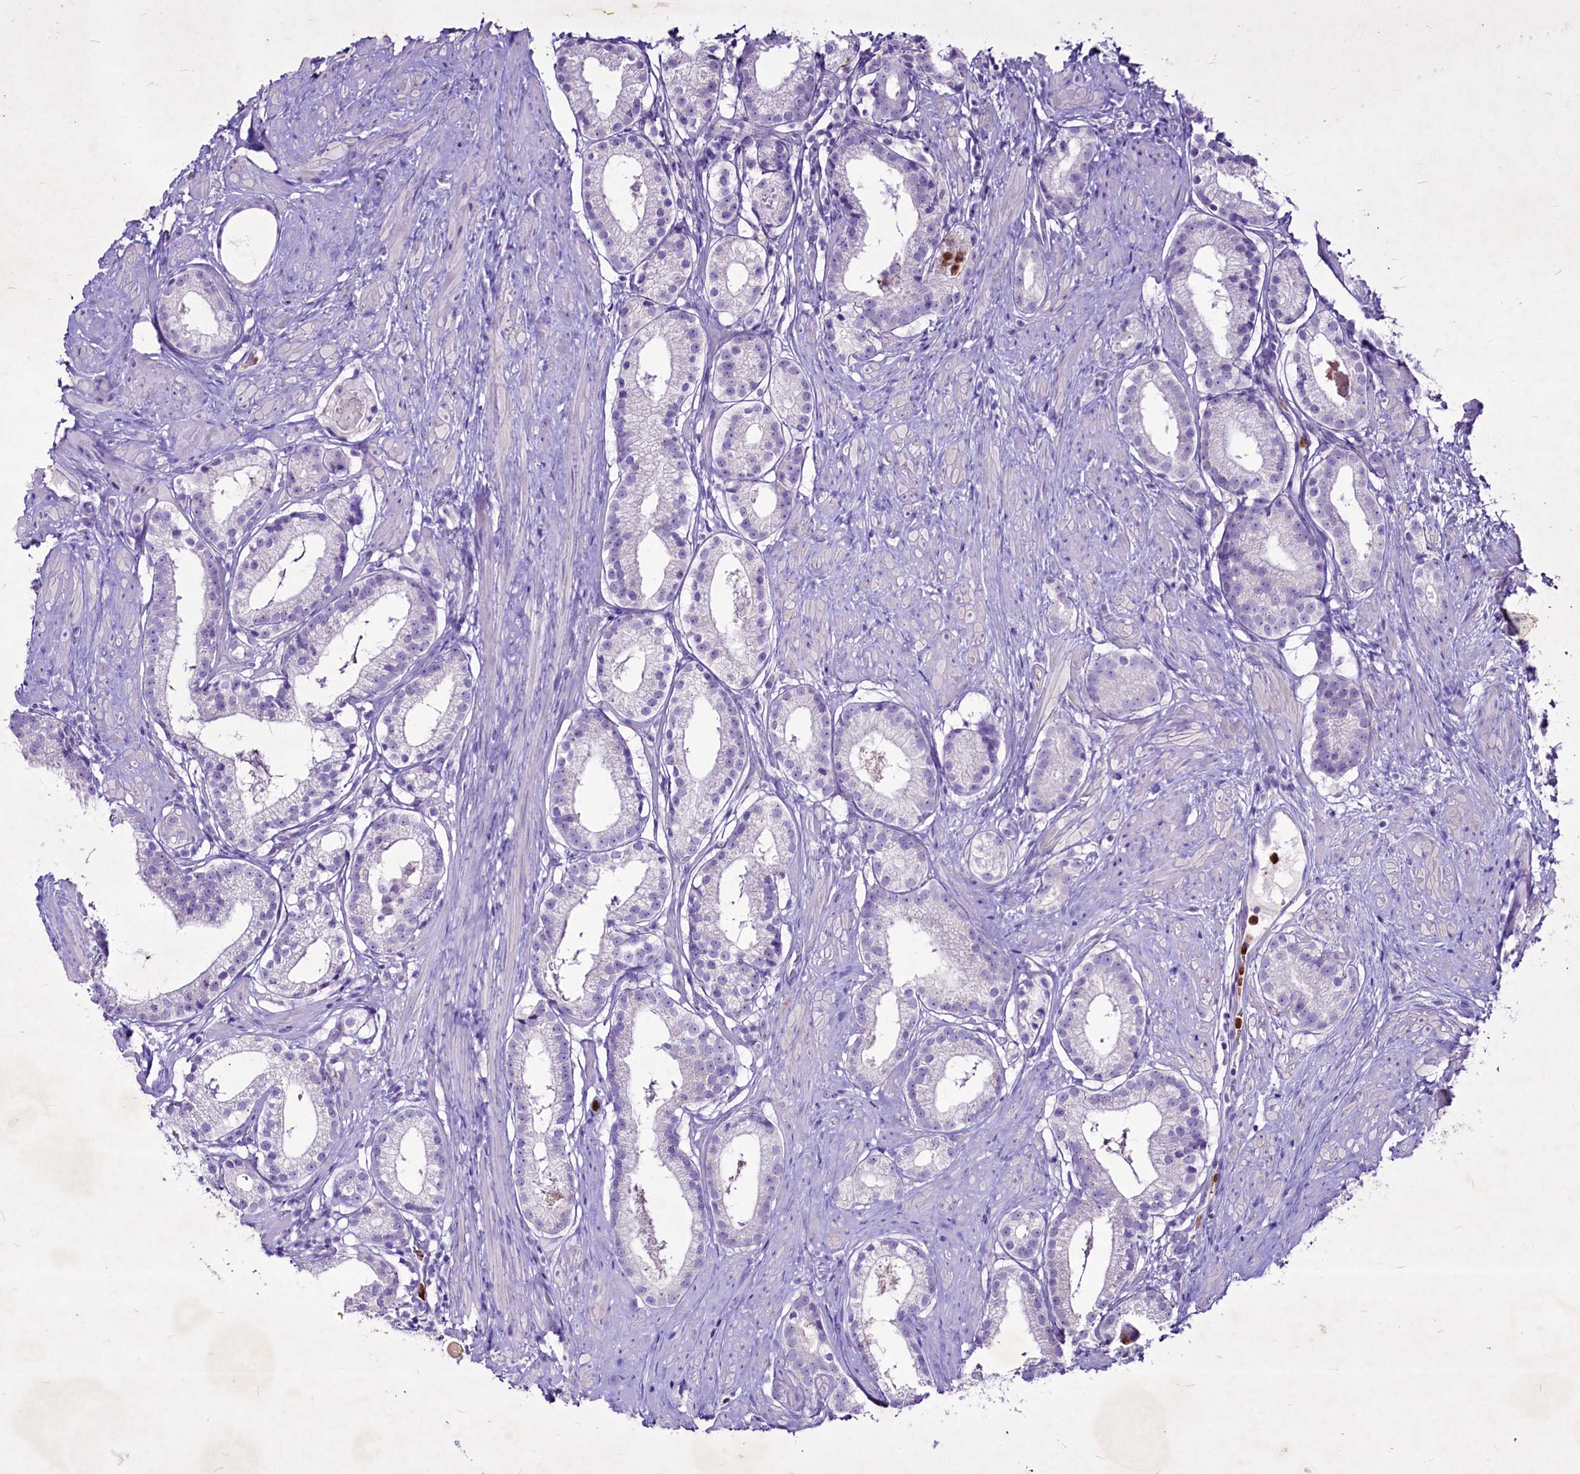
{"staining": {"intensity": "negative", "quantity": "none", "location": "none"}, "tissue": "prostate cancer", "cell_type": "Tumor cells", "image_type": "cancer", "snomed": [{"axis": "morphology", "description": "Adenocarcinoma, Low grade"}, {"axis": "topography", "description": "Prostate"}], "caption": "This image is of prostate cancer (adenocarcinoma (low-grade)) stained with IHC to label a protein in brown with the nuclei are counter-stained blue. There is no positivity in tumor cells. (Brightfield microscopy of DAB (3,3'-diaminobenzidine) IHC at high magnification).", "gene": "FAM209B", "patient": {"sex": "male", "age": 57}}